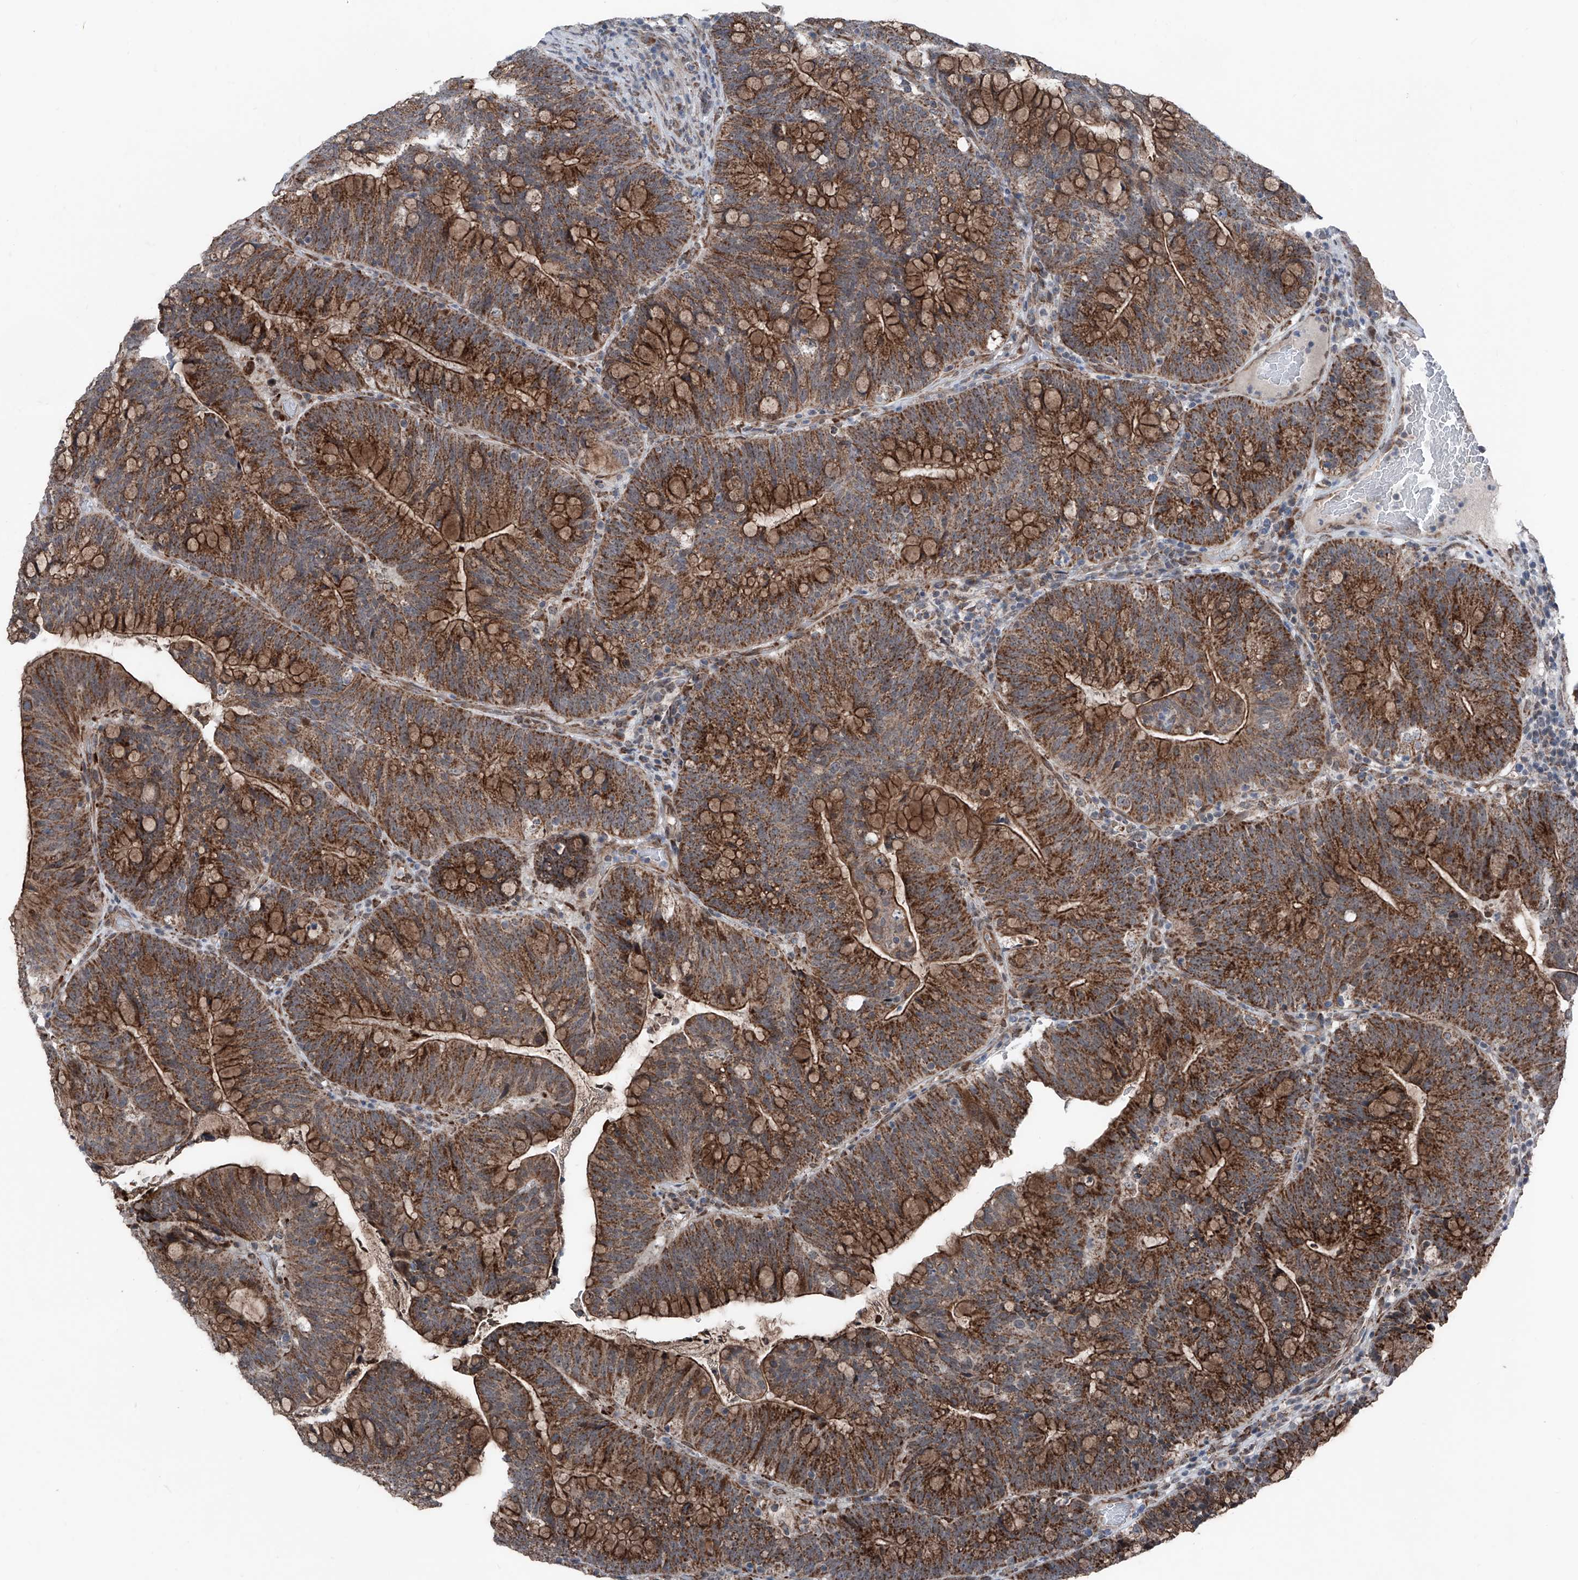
{"staining": {"intensity": "strong", "quantity": ">75%", "location": "cytoplasmic/membranous"}, "tissue": "colorectal cancer", "cell_type": "Tumor cells", "image_type": "cancer", "snomed": [{"axis": "morphology", "description": "Adenocarcinoma, NOS"}, {"axis": "topography", "description": "Colon"}], "caption": "An immunohistochemistry image of tumor tissue is shown. Protein staining in brown shows strong cytoplasmic/membranous positivity in colorectal adenocarcinoma within tumor cells. The protein of interest is shown in brown color, while the nuclei are stained blue.", "gene": "COA7", "patient": {"sex": "female", "age": 66}}